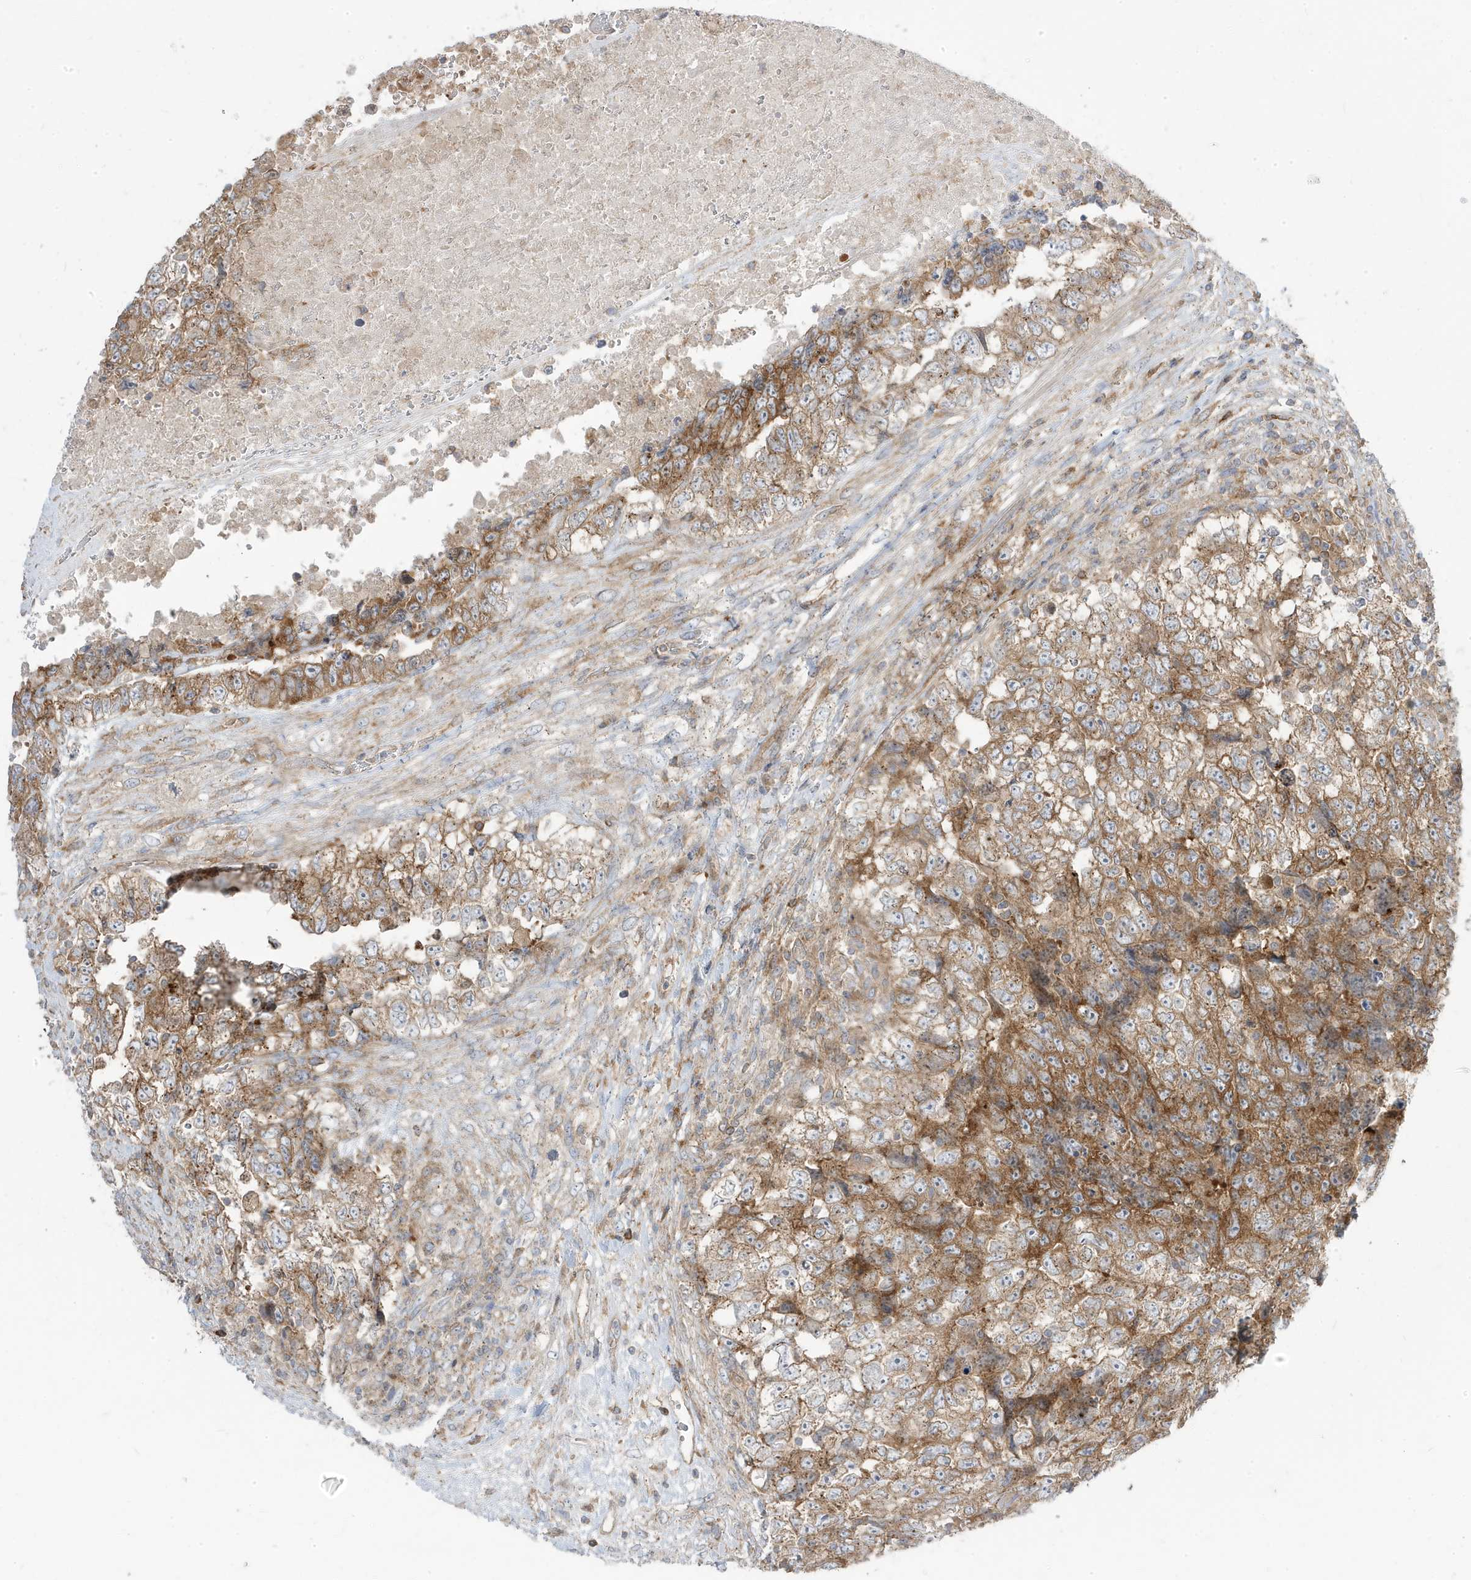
{"staining": {"intensity": "moderate", "quantity": "25%-75%", "location": "cytoplasmic/membranous"}, "tissue": "testis cancer", "cell_type": "Tumor cells", "image_type": "cancer", "snomed": [{"axis": "morphology", "description": "Carcinoma, Embryonal, NOS"}, {"axis": "topography", "description": "Testis"}], "caption": "Human testis embryonal carcinoma stained for a protein (brown) shows moderate cytoplasmic/membranous positive expression in about 25%-75% of tumor cells.", "gene": "STAM", "patient": {"sex": "male", "age": 37}}